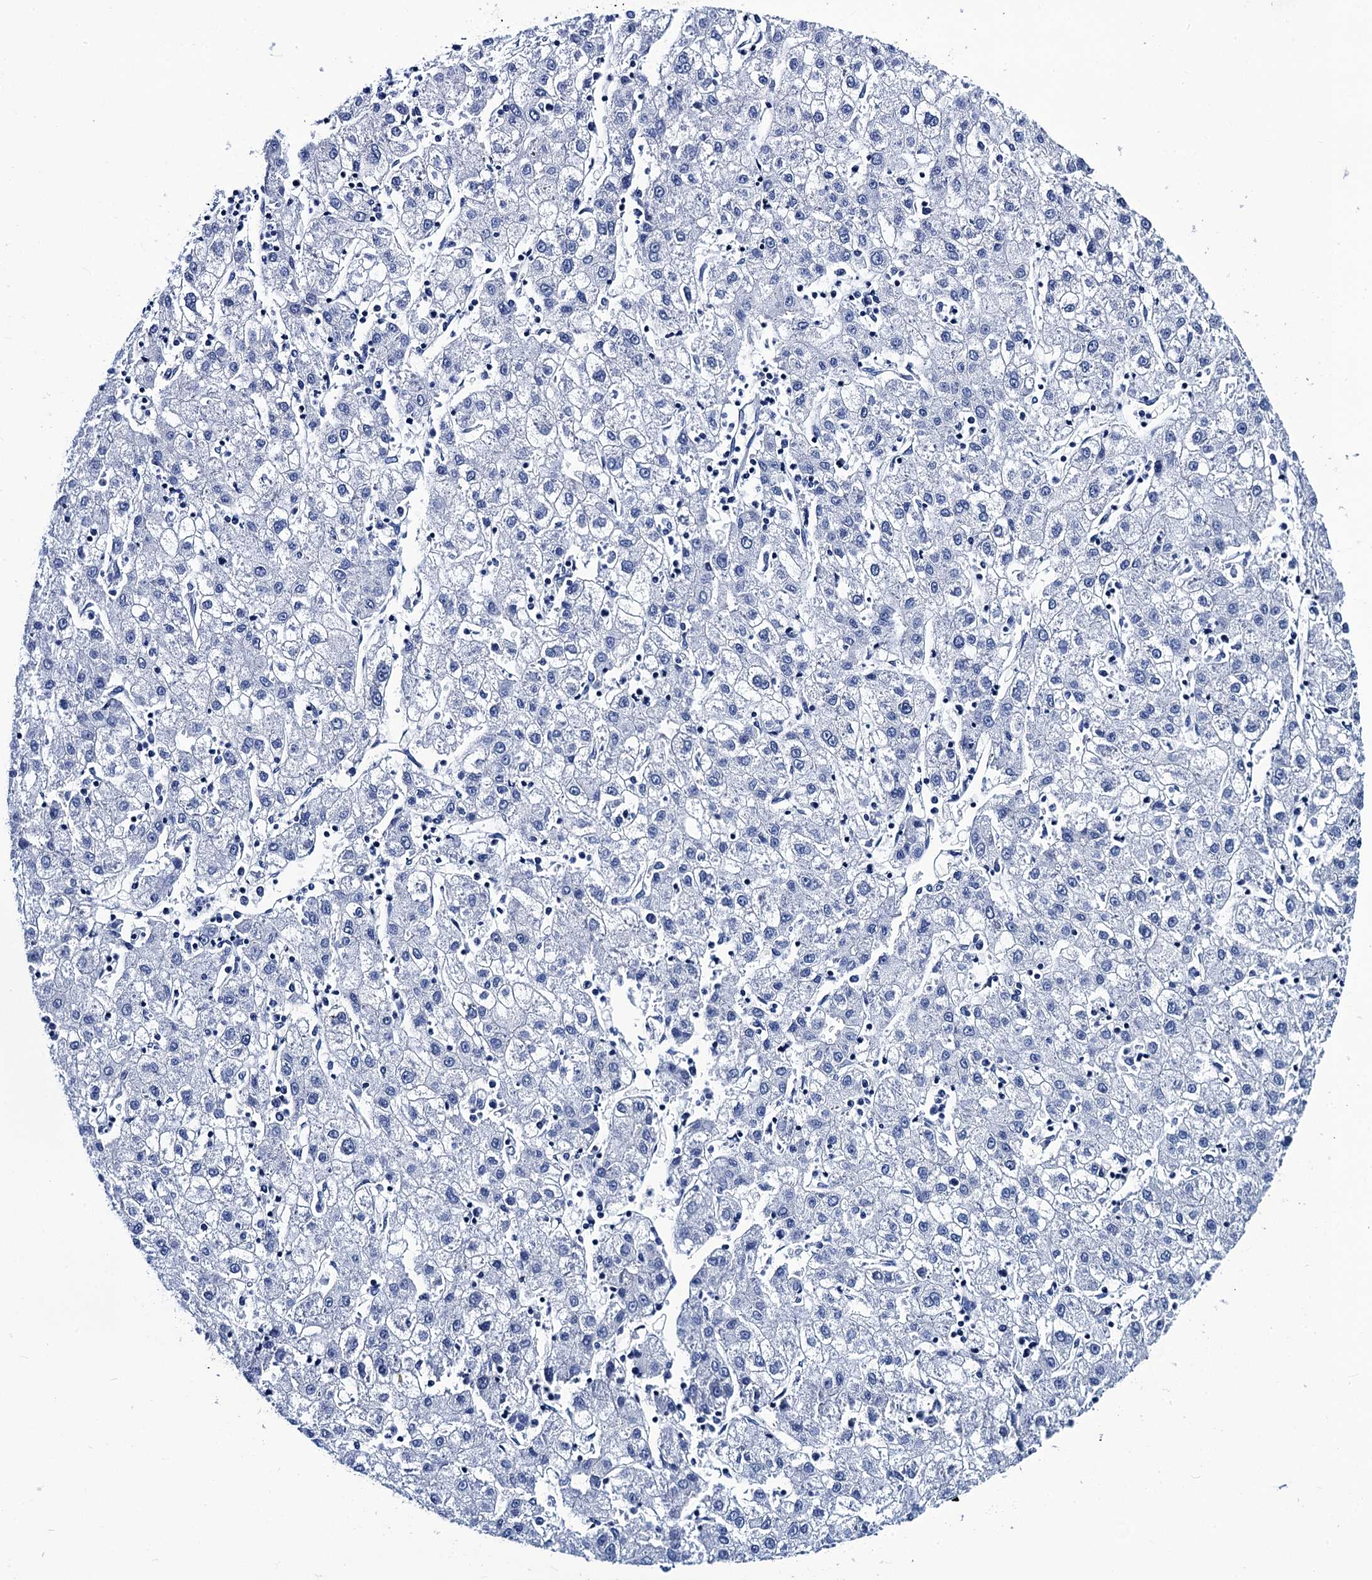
{"staining": {"intensity": "negative", "quantity": "none", "location": "none"}, "tissue": "liver cancer", "cell_type": "Tumor cells", "image_type": "cancer", "snomed": [{"axis": "morphology", "description": "Carcinoma, Hepatocellular, NOS"}, {"axis": "topography", "description": "Liver"}], "caption": "Immunohistochemistry (IHC) photomicrograph of neoplastic tissue: liver cancer (hepatocellular carcinoma) stained with DAB (3,3'-diaminobenzidine) displays no significant protein positivity in tumor cells.", "gene": "MYBPC3", "patient": {"sex": "male", "age": 72}}